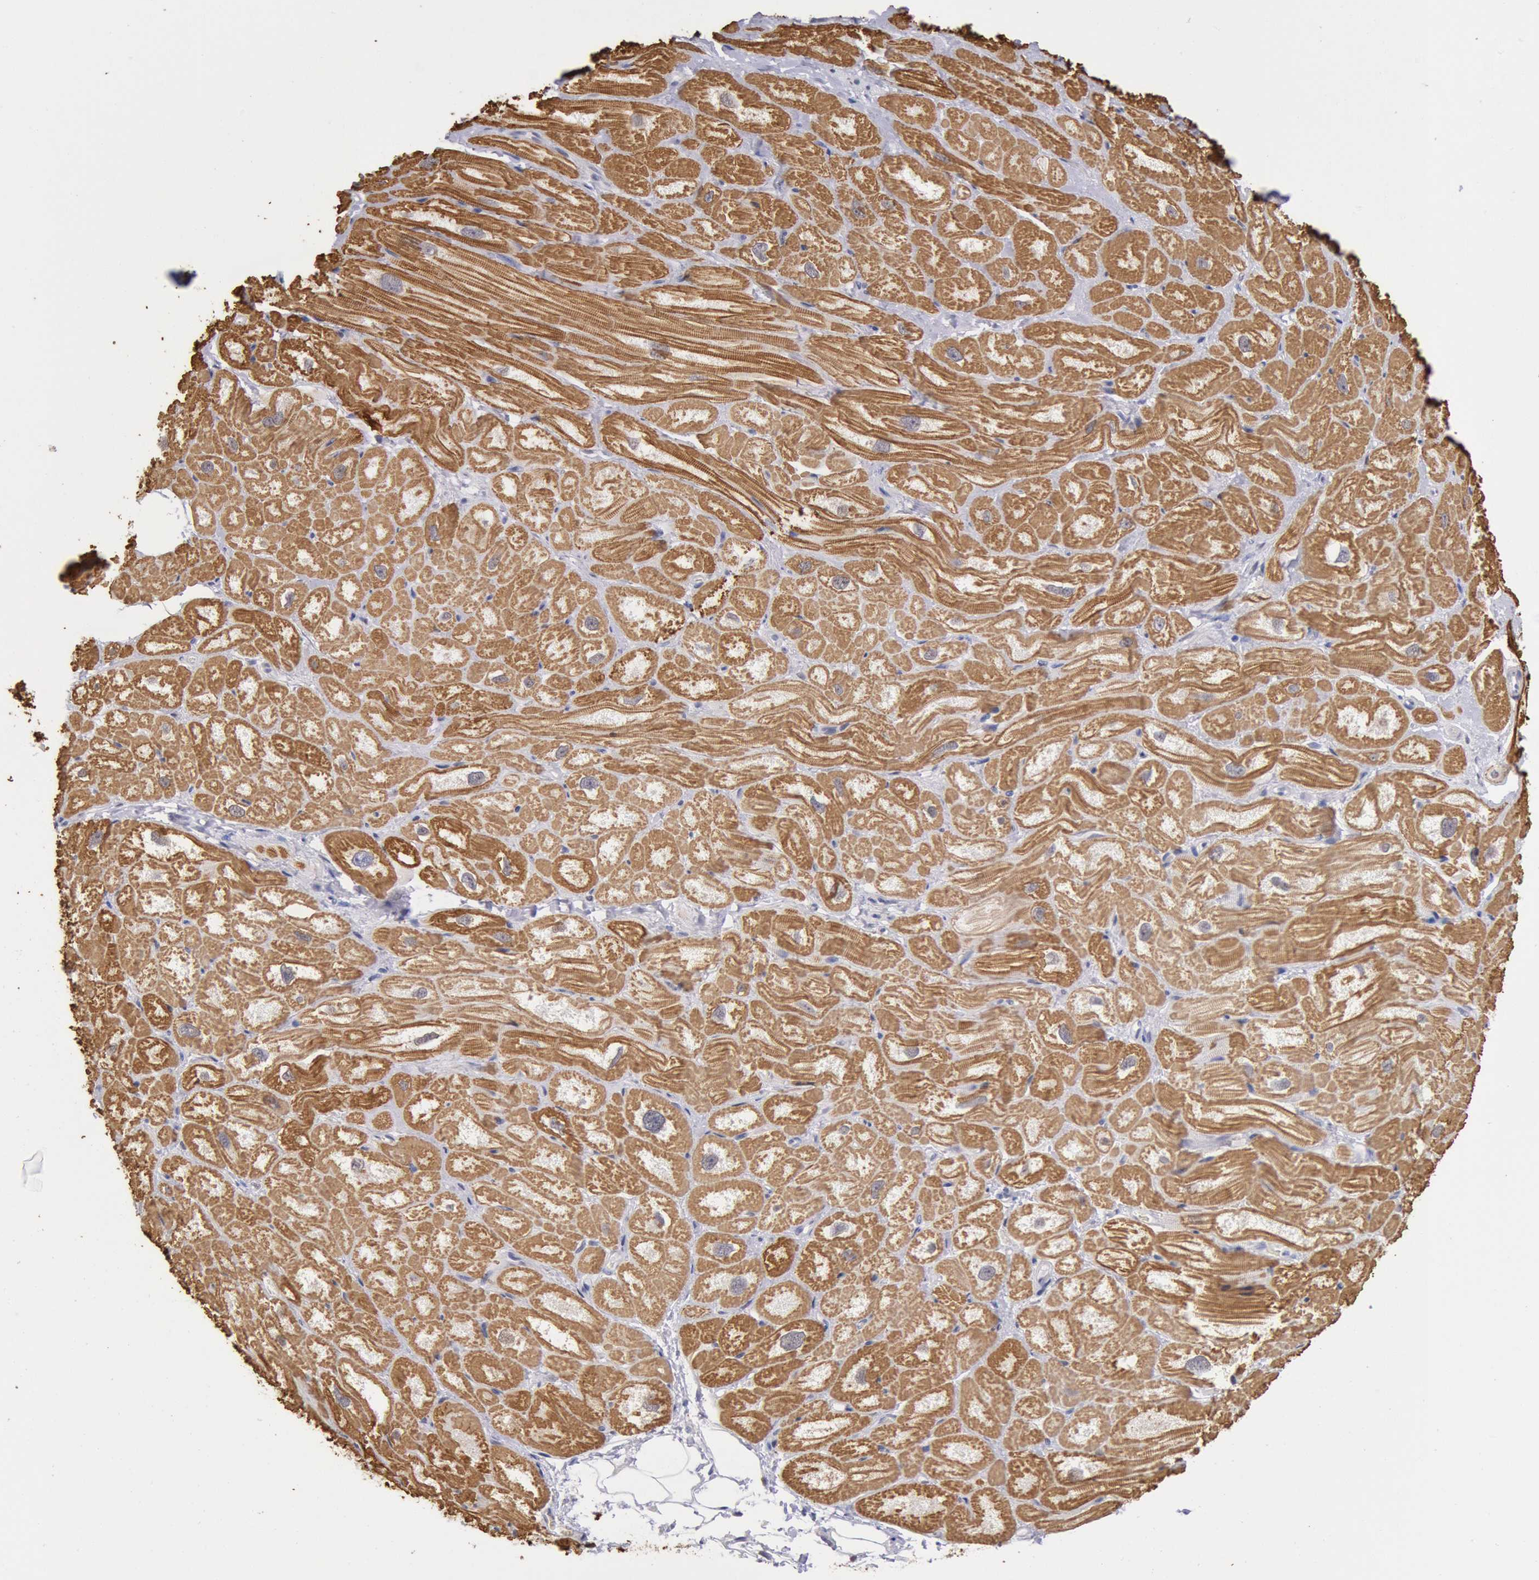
{"staining": {"intensity": "strong", "quantity": ">75%", "location": "cytoplasmic/membranous"}, "tissue": "heart muscle", "cell_type": "Cardiomyocytes", "image_type": "normal", "snomed": [{"axis": "morphology", "description": "Normal tissue, NOS"}, {"axis": "topography", "description": "Heart"}], "caption": "A high-resolution photomicrograph shows IHC staining of benign heart muscle, which demonstrates strong cytoplasmic/membranous staining in approximately >75% of cardiomyocytes. Using DAB (brown) and hematoxylin (blue) stains, captured at high magnification using brightfield microscopy.", "gene": "MYH6", "patient": {"sex": "male", "age": 49}}